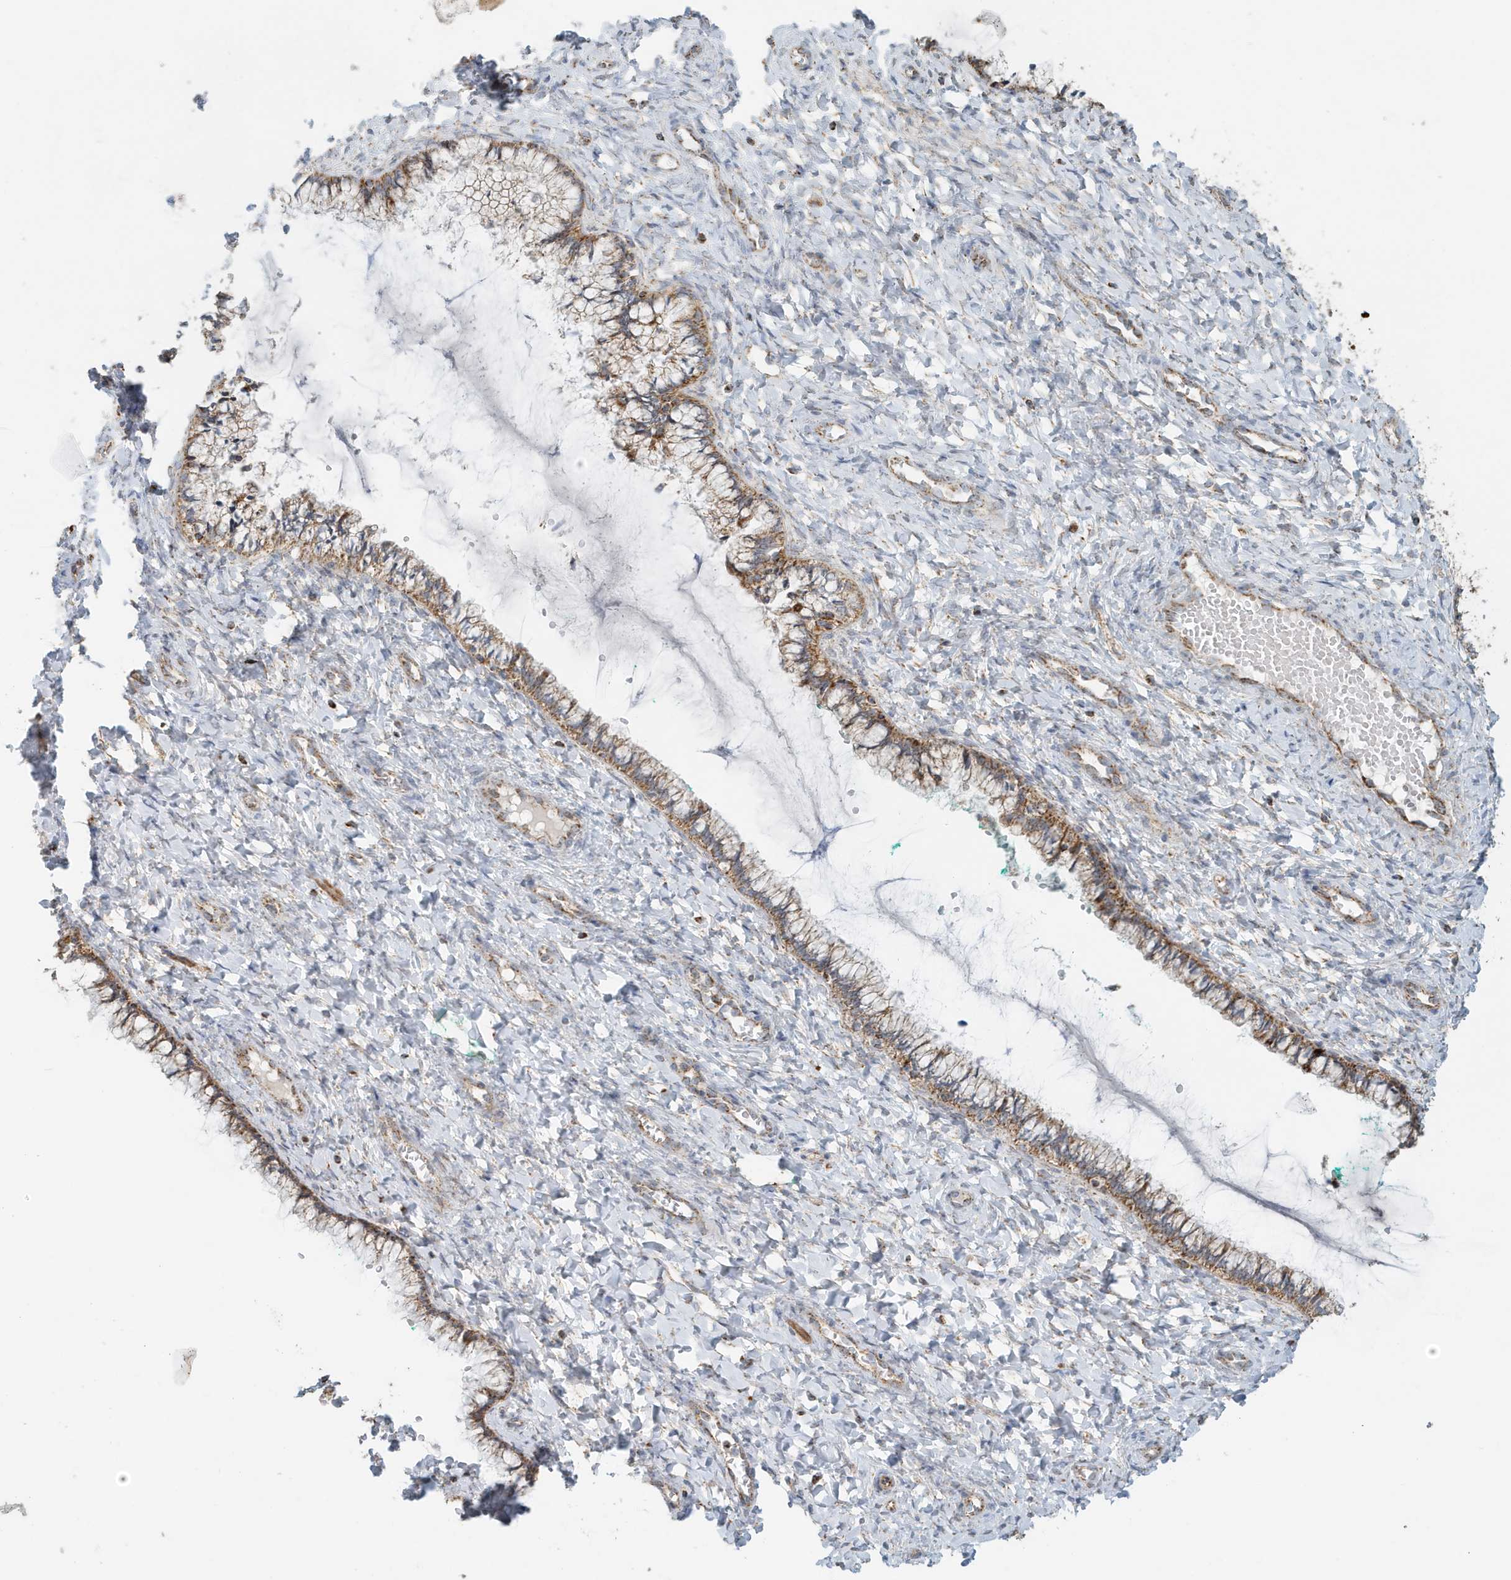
{"staining": {"intensity": "moderate", "quantity": ">75%", "location": "cytoplasmic/membranous"}, "tissue": "cervix", "cell_type": "Glandular cells", "image_type": "normal", "snomed": [{"axis": "morphology", "description": "Normal tissue, NOS"}, {"axis": "morphology", "description": "Adenocarcinoma, NOS"}, {"axis": "topography", "description": "Cervix"}], "caption": "An image of human cervix stained for a protein demonstrates moderate cytoplasmic/membranous brown staining in glandular cells. (Brightfield microscopy of DAB IHC at high magnification).", "gene": "MAN1A1", "patient": {"sex": "female", "age": 29}}